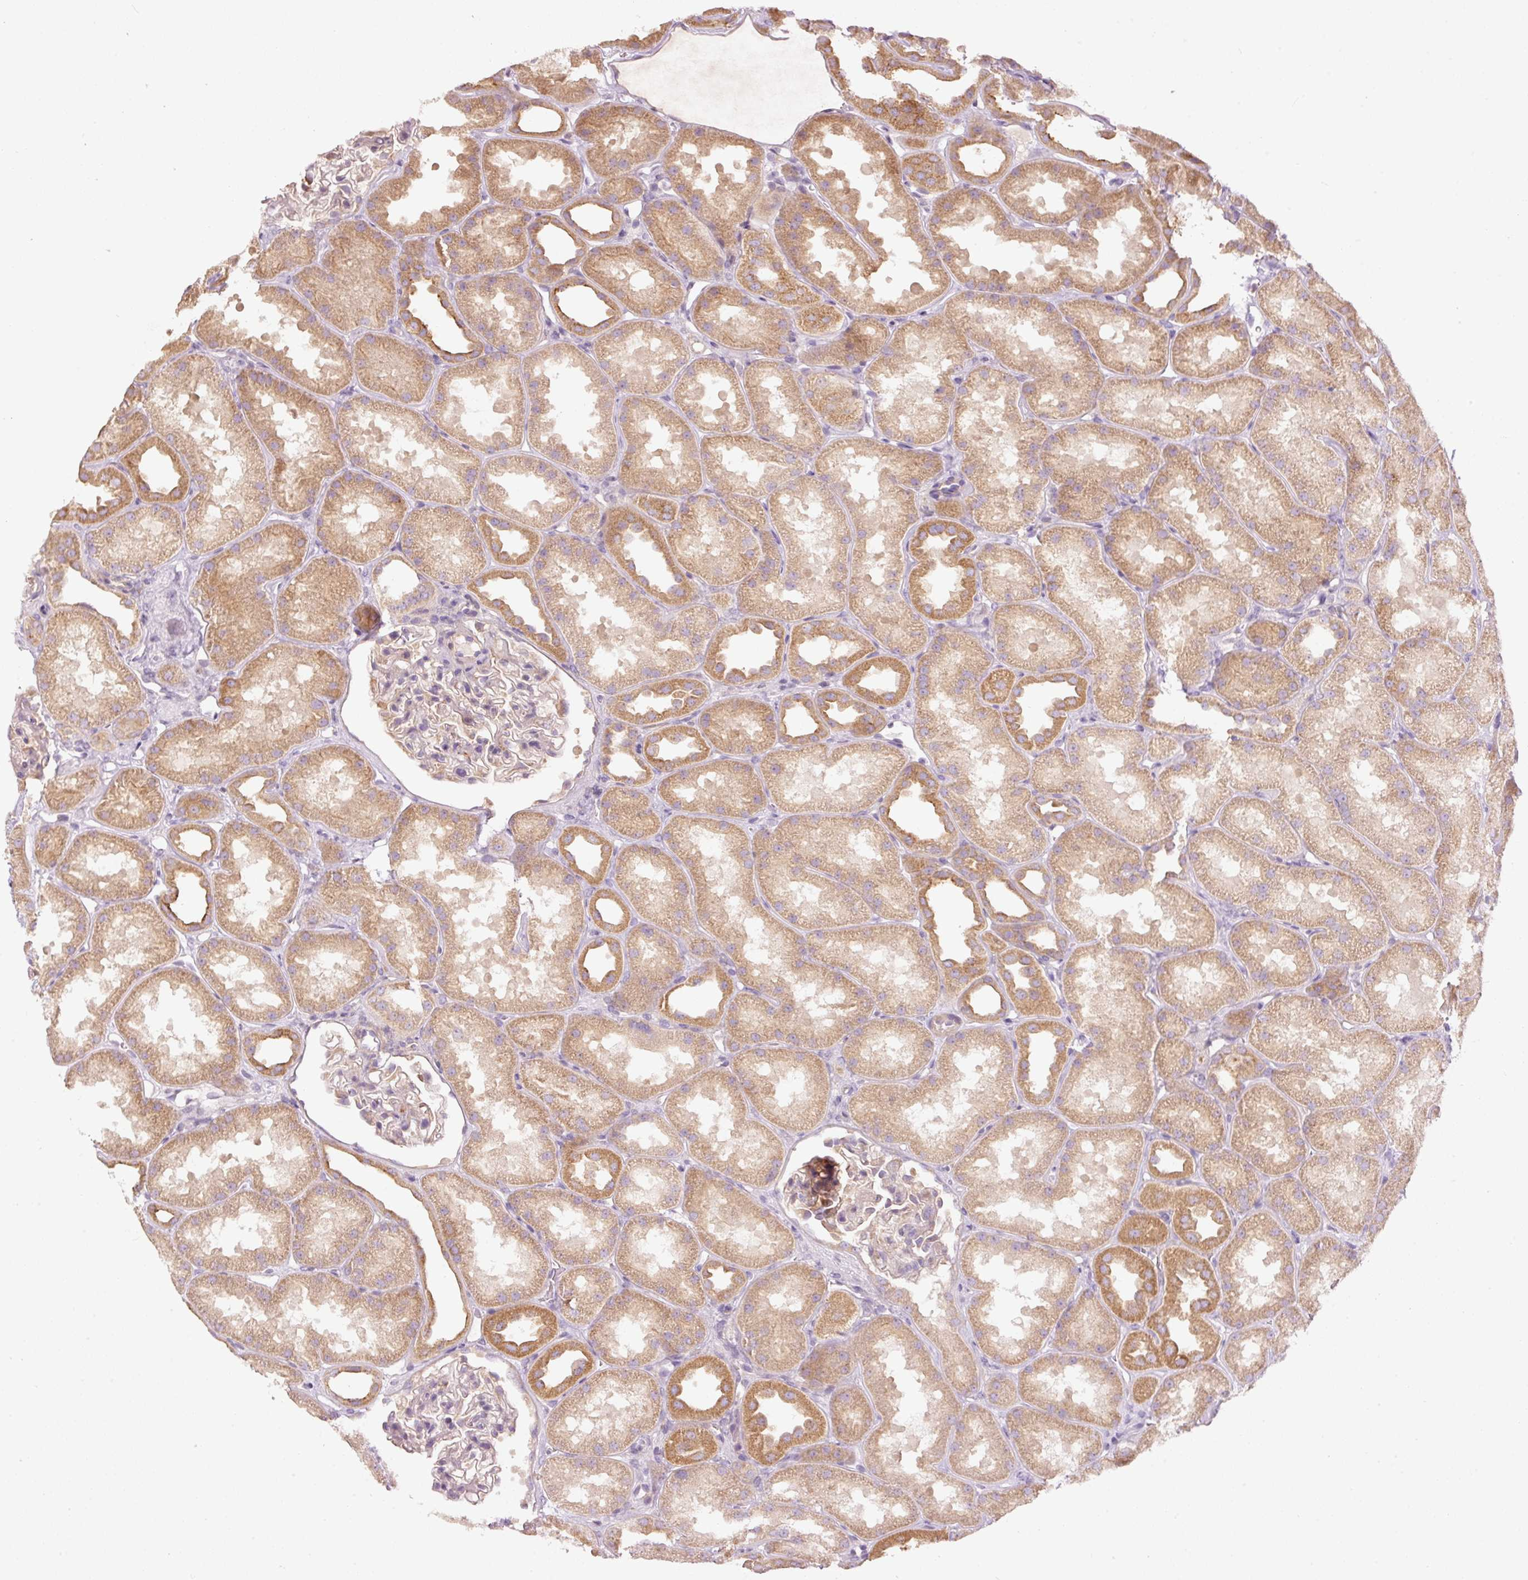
{"staining": {"intensity": "weak", "quantity": "<25%", "location": "cytoplasmic/membranous"}, "tissue": "kidney", "cell_type": "Cells in glomeruli", "image_type": "normal", "snomed": [{"axis": "morphology", "description": "Normal tissue, NOS"}, {"axis": "topography", "description": "Kidney"}], "caption": "The immunohistochemistry (IHC) histopathology image has no significant expression in cells in glomeruli of kidney.", "gene": "MAP10", "patient": {"sex": "male", "age": 61}}